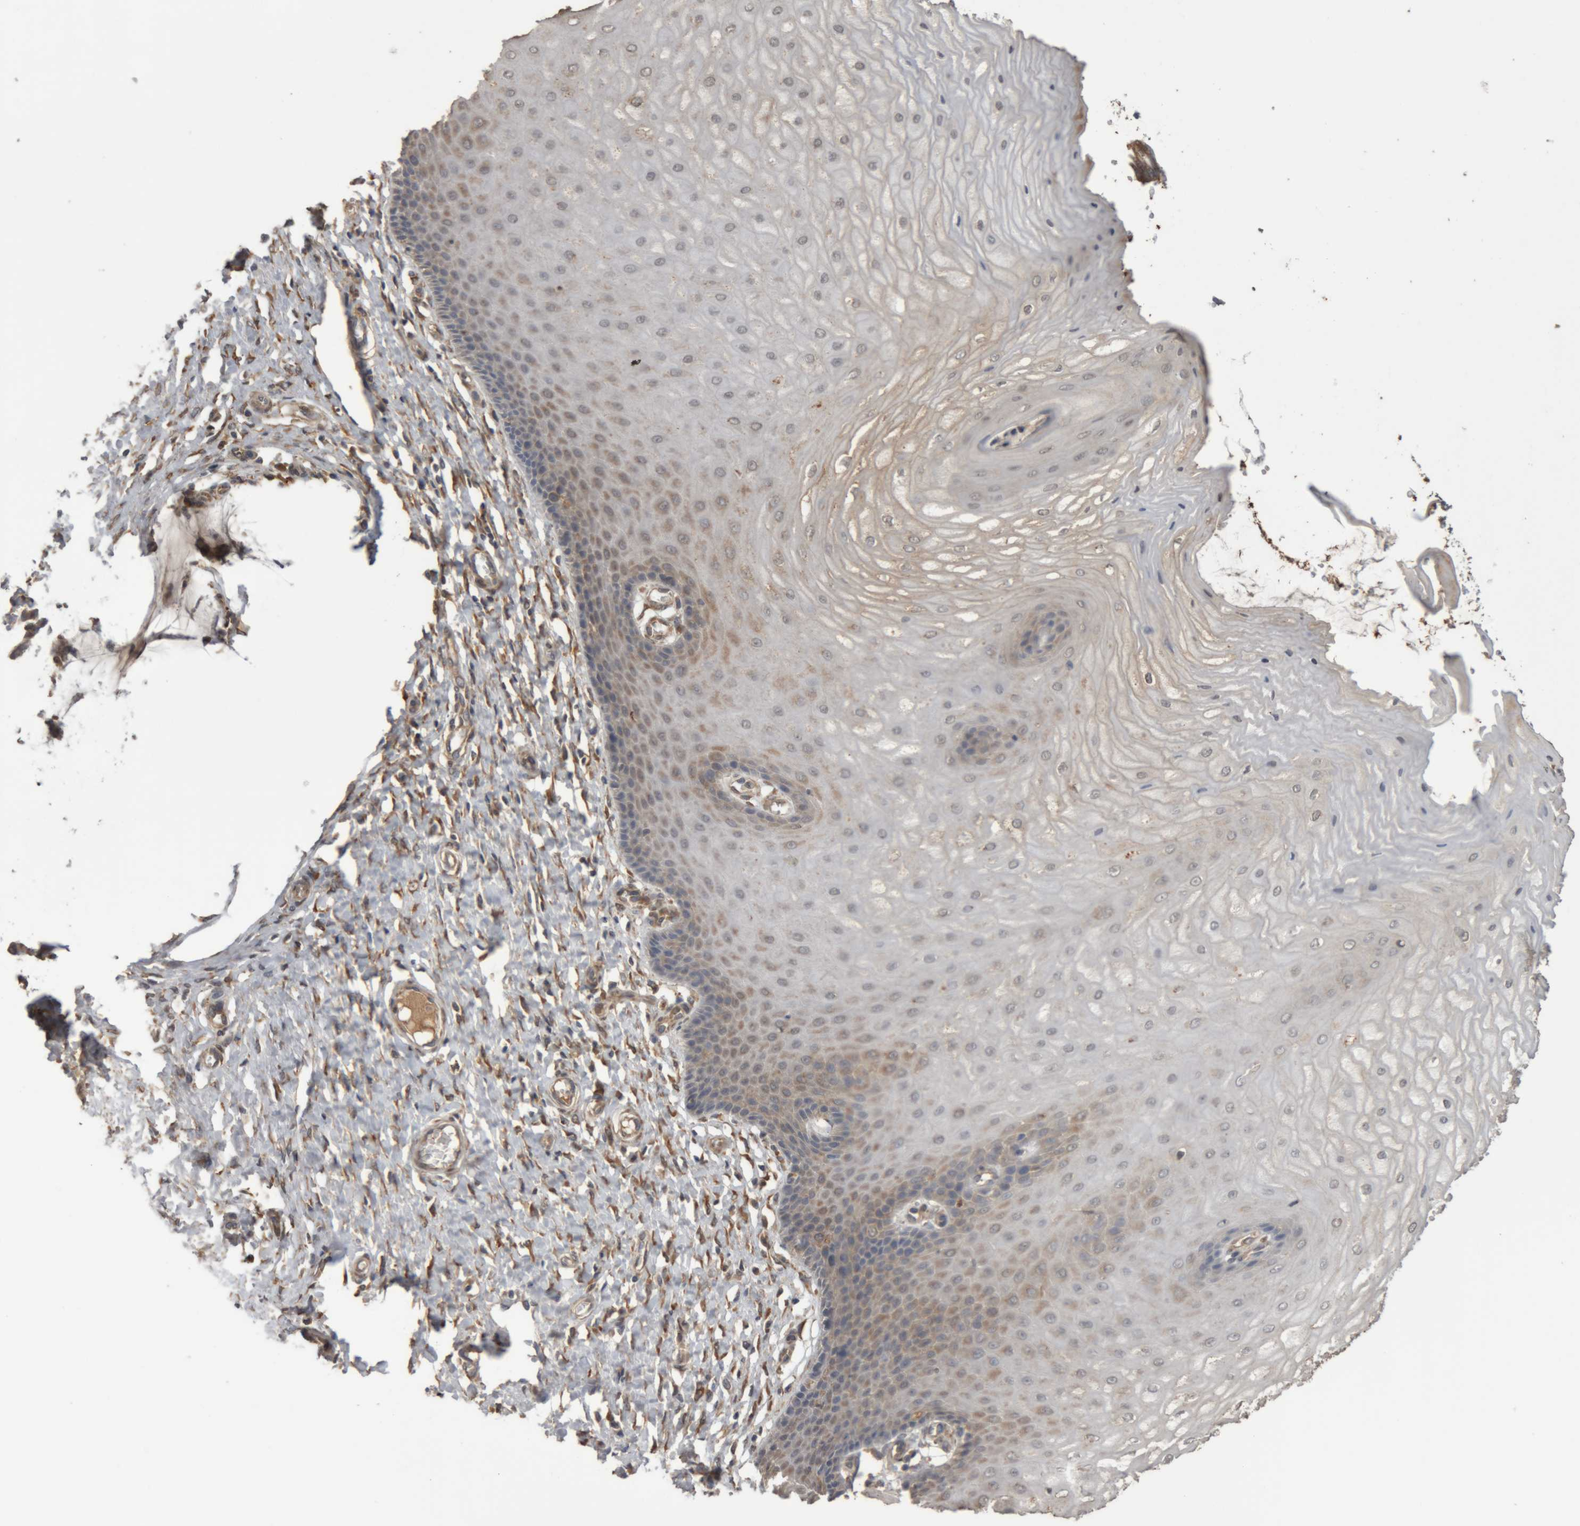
{"staining": {"intensity": "strong", "quantity": "25%-75%", "location": "cytoplasmic/membranous"}, "tissue": "cervix", "cell_type": "Glandular cells", "image_type": "normal", "snomed": [{"axis": "morphology", "description": "Normal tissue, NOS"}, {"axis": "topography", "description": "Cervix"}], "caption": "Strong cytoplasmic/membranous expression for a protein is present in approximately 25%-75% of glandular cells of benign cervix using immunohistochemistry.", "gene": "TMED7", "patient": {"sex": "female", "age": 55}}